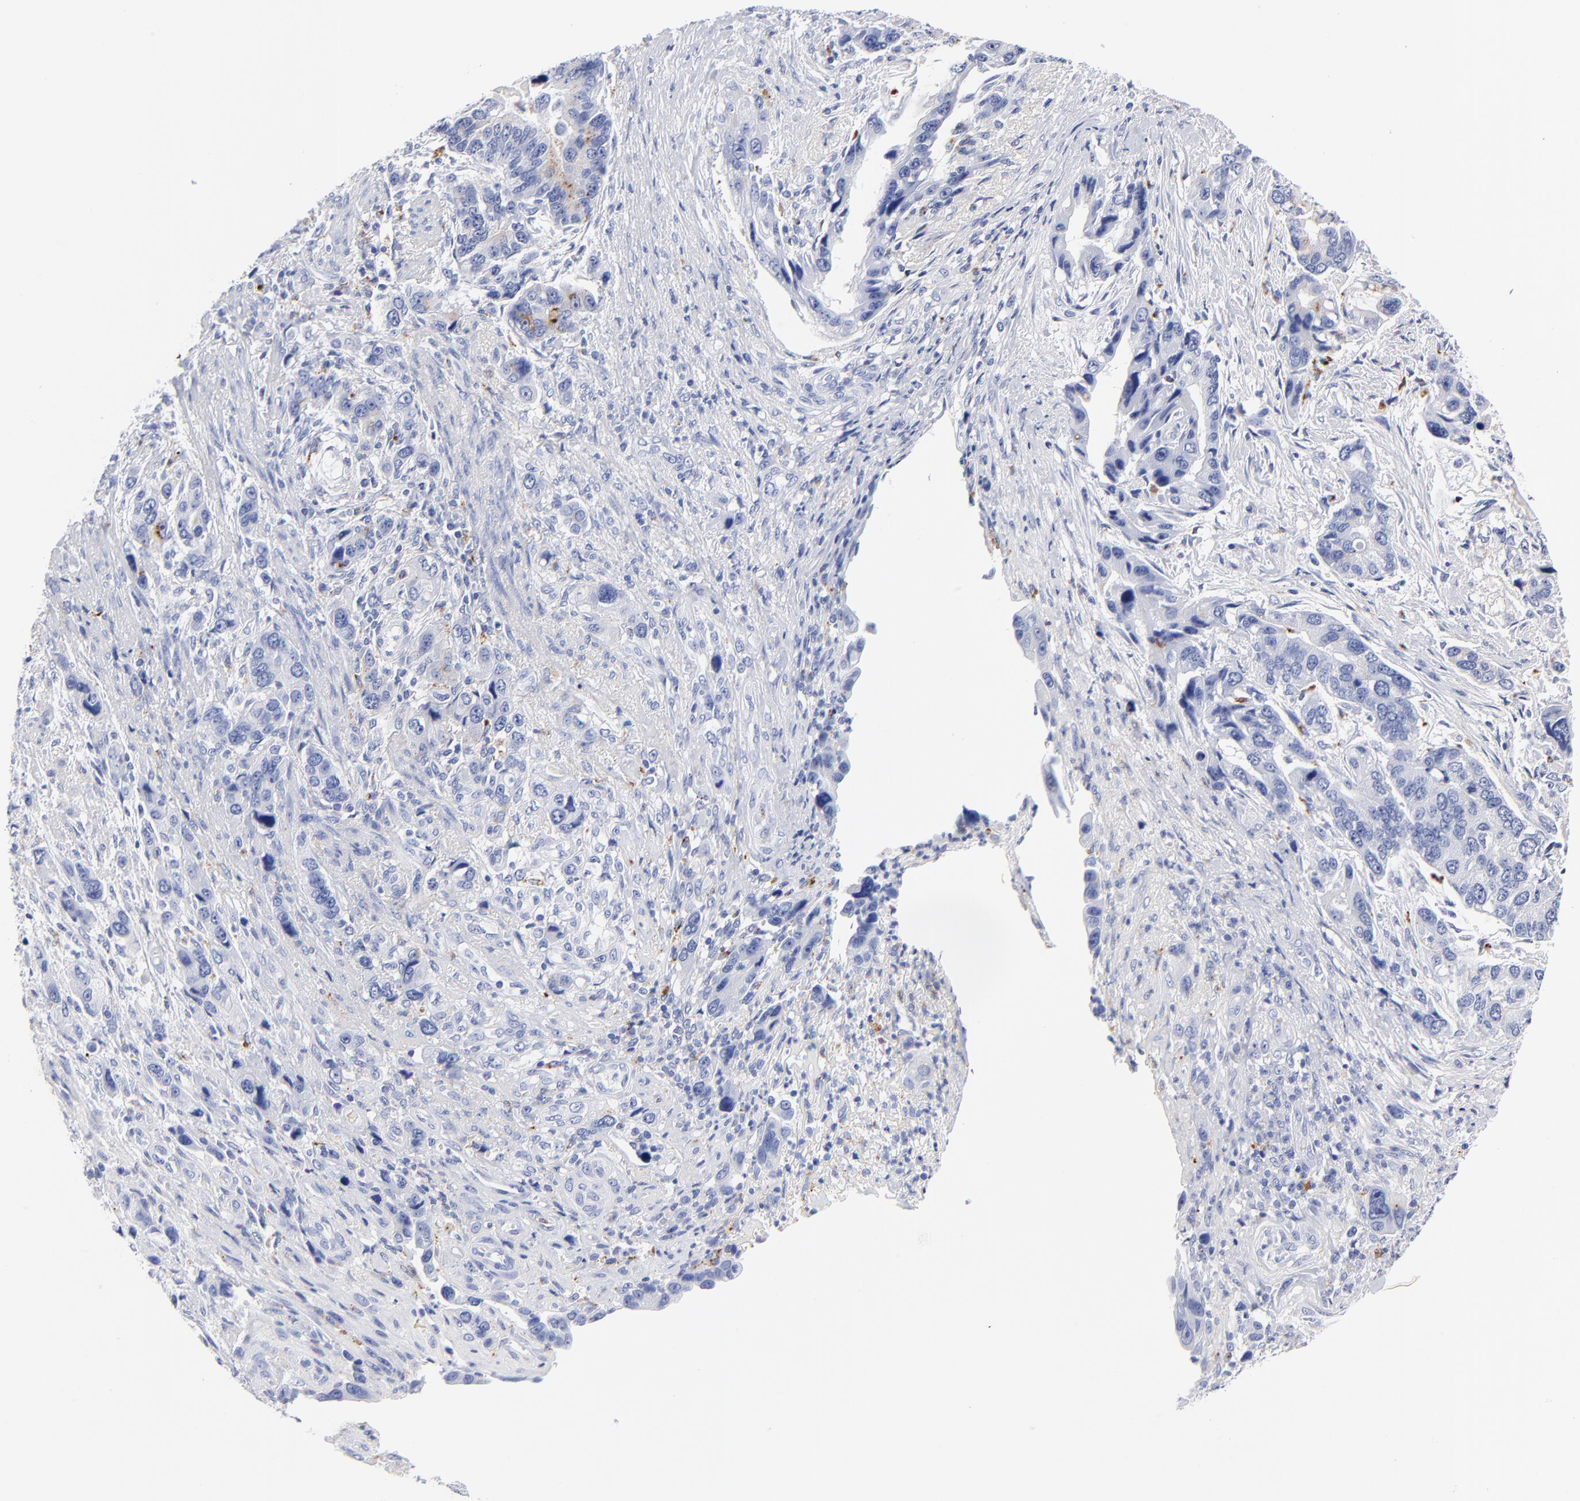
{"staining": {"intensity": "moderate", "quantity": "<25%", "location": "cytoplasmic/membranous"}, "tissue": "stomach cancer", "cell_type": "Tumor cells", "image_type": "cancer", "snomed": [{"axis": "morphology", "description": "Adenocarcinoma, NOS"}, {"axis": "topography", "description": "Stomach, lower"}], "caption": "Adenocarcinoma (stomach) was stained to show a protein in brown. There is low levels of moderate cytoplasmic/membranous staining in about <25% of tumor cells.", "gene": "CPVL", "patient": {"sex": "female", "age": 93}}